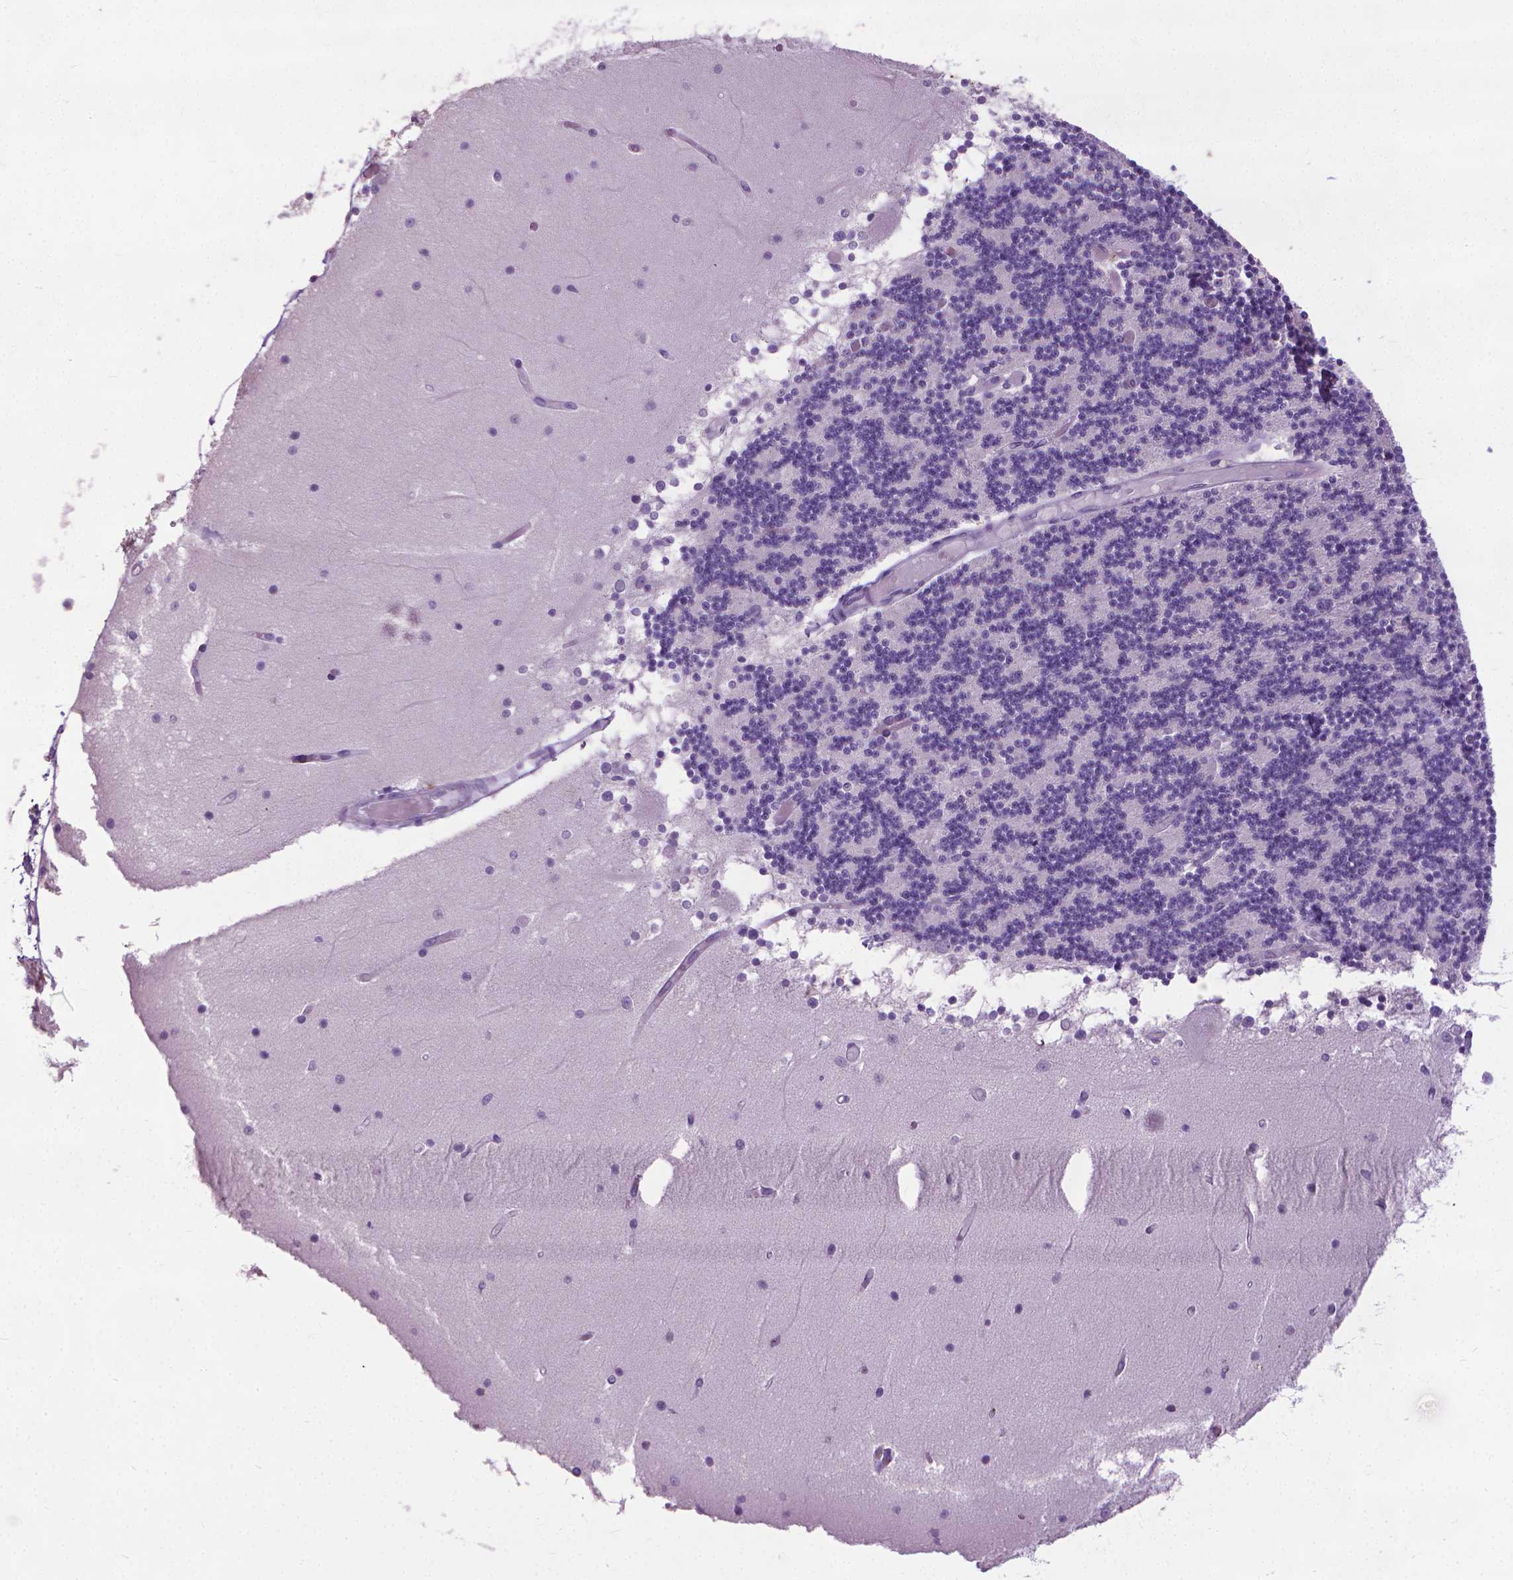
{"staining": {"intensity": "negative", "quantity": "none", "location": "none"}, "tissue": "cerebellum", "cell_type": "Cells in granular layer", "image_type": "normal", "snomed": [{"axis": "morphology", "description": "Normal tissue, NOS"}, {"axis": "topography", "description": "Cerebellum"}], "caption": "This photomicrograph is of benign cerebellum stained with immunohistochemistry (IHC) to label a protein in brown with the nuclei are counter-stained blue. There is no expression in cells in granular layer. (DAB IHC with hematoxylin counter stain).", "gene": "KRT5", "patient": {"sex": "female", "age": 28}}